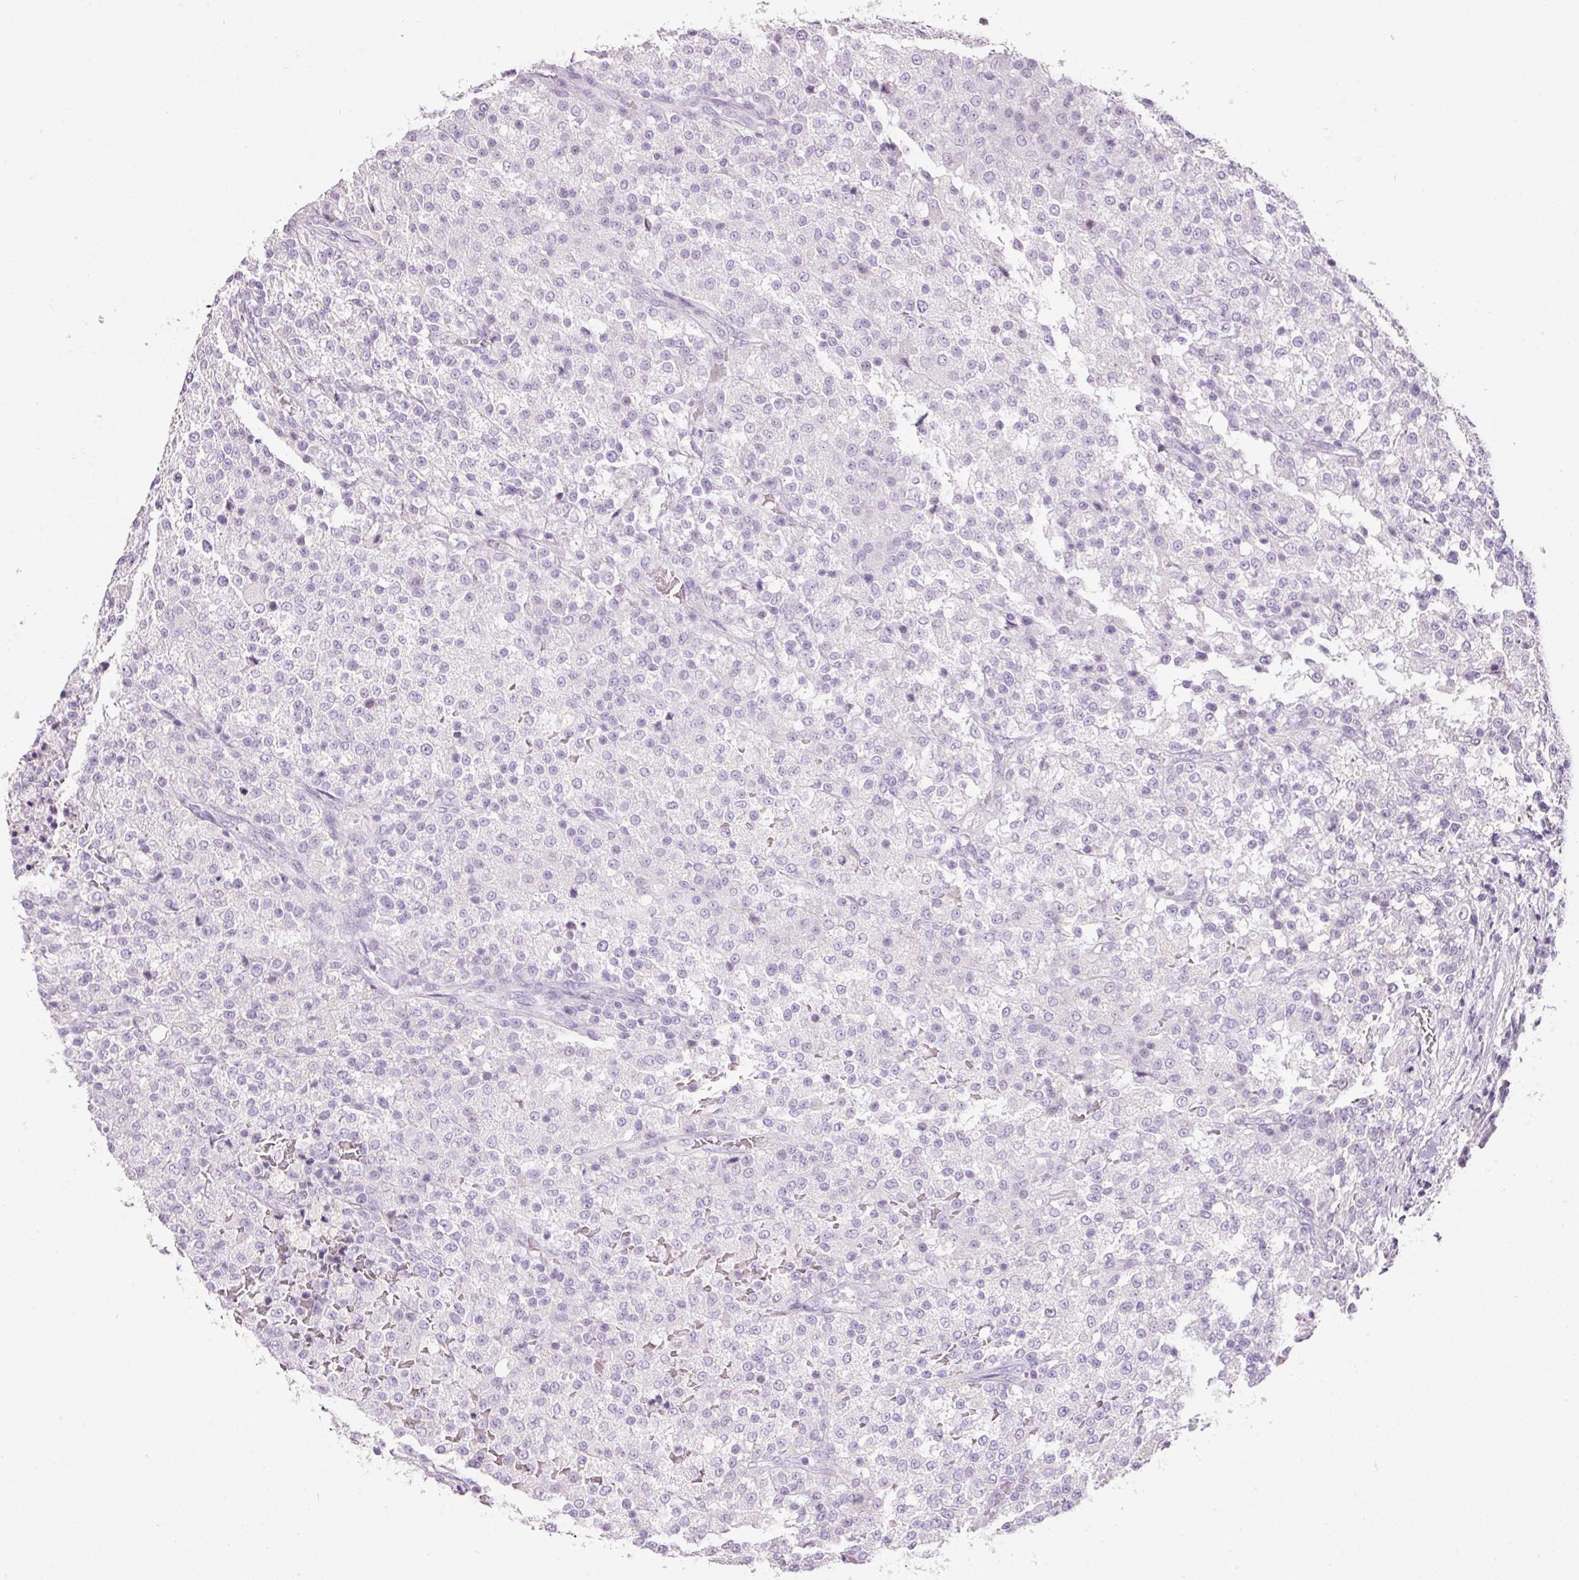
{"staining": {"intensity": "negative", "quantity": "none", "location": "none"}, "tissue": "testis cancer", "cell_type": "Tumor cells", "image_type": "cancer", "snomed": [{"axis": "morphology", "description": "Seminoma, NOS"}, {"axis": "topography", "description": "Testis"}], "caption": "IHC micrograph of testis cancer (seminoma) stained for a protein (brown), which demonstrates no positivity in tumor cells. Brightfield microscopy of immunohistochemistry stained with DAB (brown) and hematoxylin (blue), captured at high magnification.", "gene": "DNM1", "patient": {"sex": "male", "age": 59}}